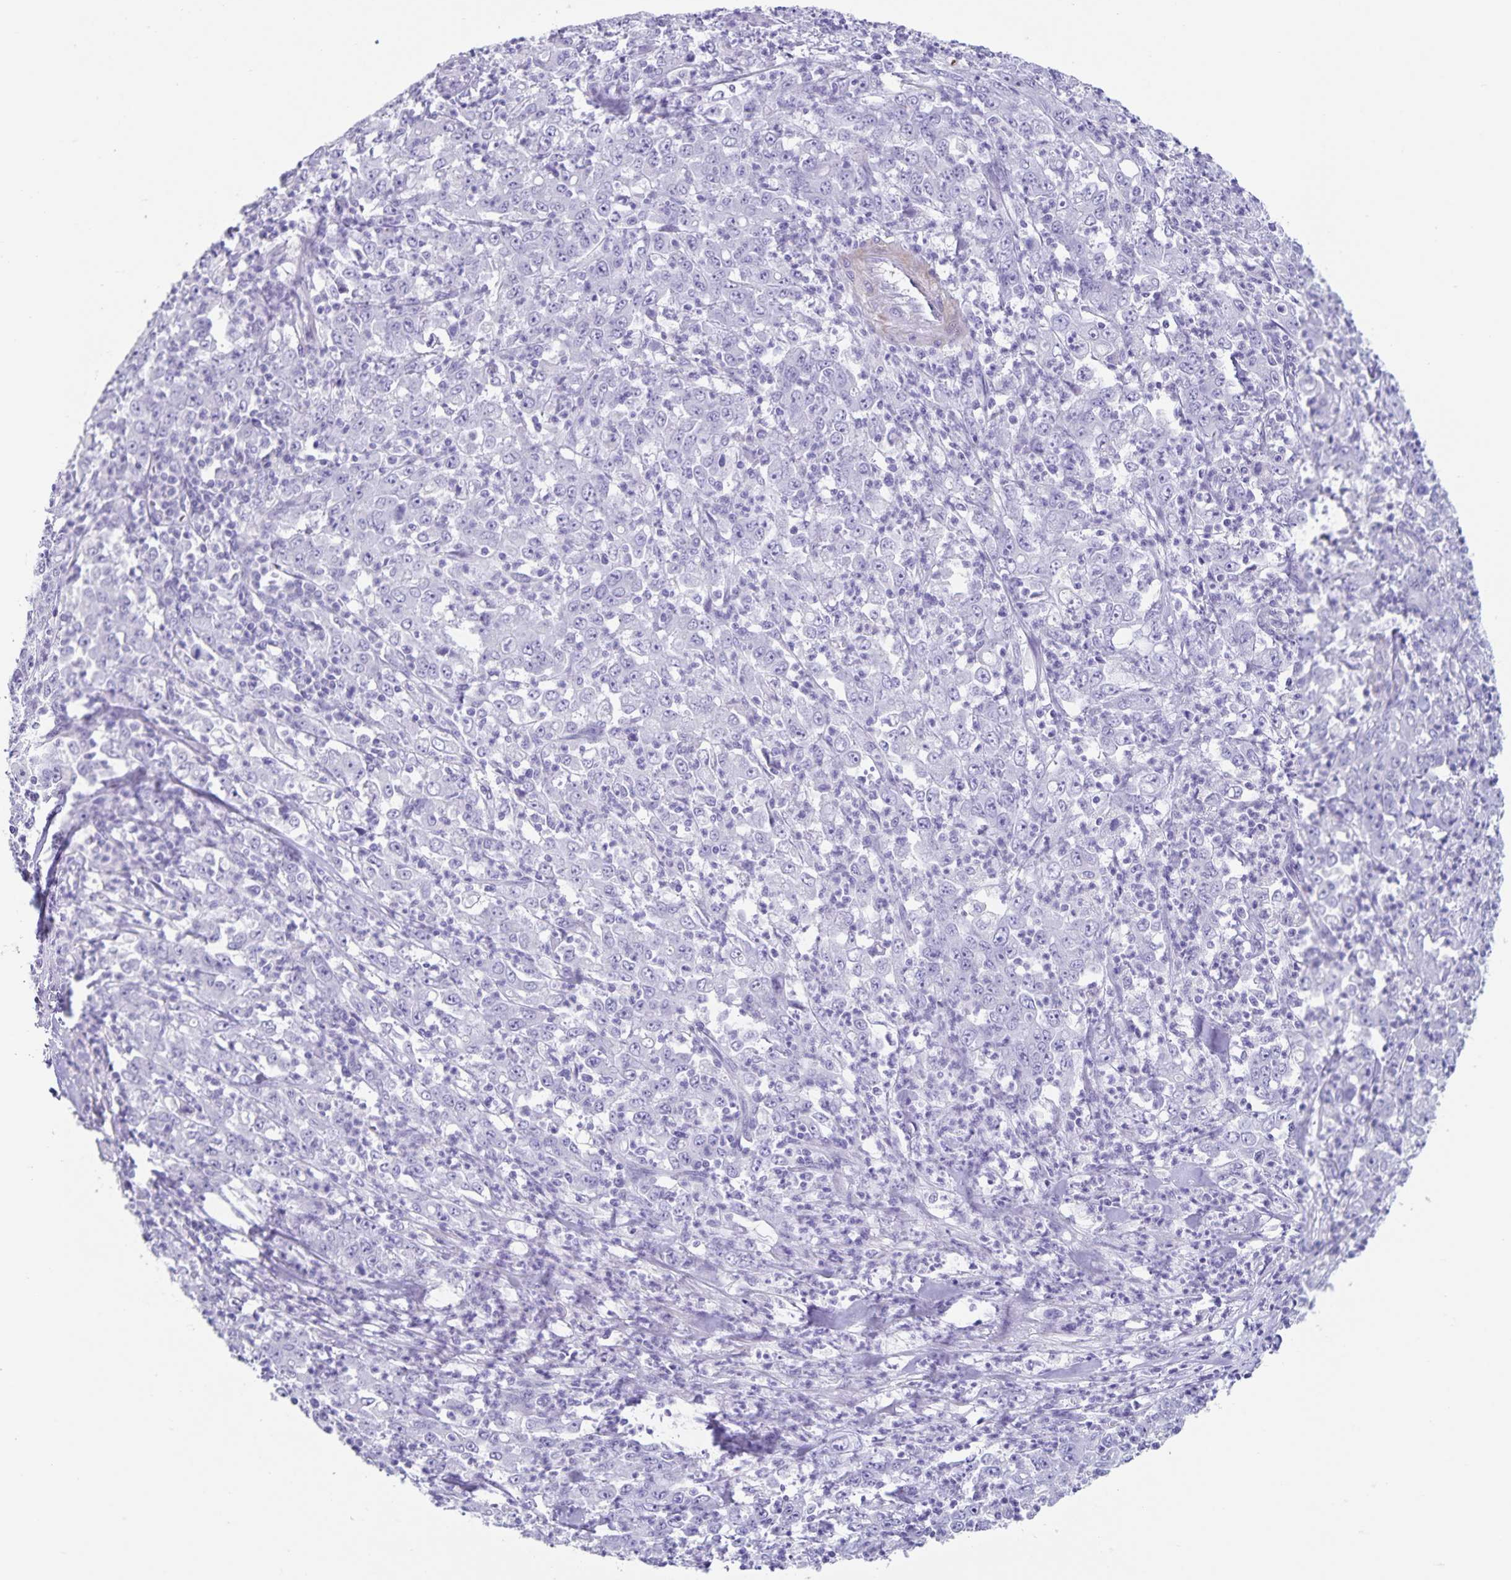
{"staining": {"intensity": "negative", "quantity": "none", "location": "none"}, "tissue": "stomach cancer", "cell_type": "Tumor cells", "image_type": "cancer", "snomed": [{"axis": "morphology", "description": "Adenocarcinoma, NOS"}, {"axis": "topography", "description": "Stomach, lower"}], "caption": "DAB (3,3'-diaminobenzidine) immunohistochemical staining of human stomach cancer demonstrates no significant expression in tumor cells.", "gene": "C11orf42", "patient": {"sex": "female", "age": 71}}